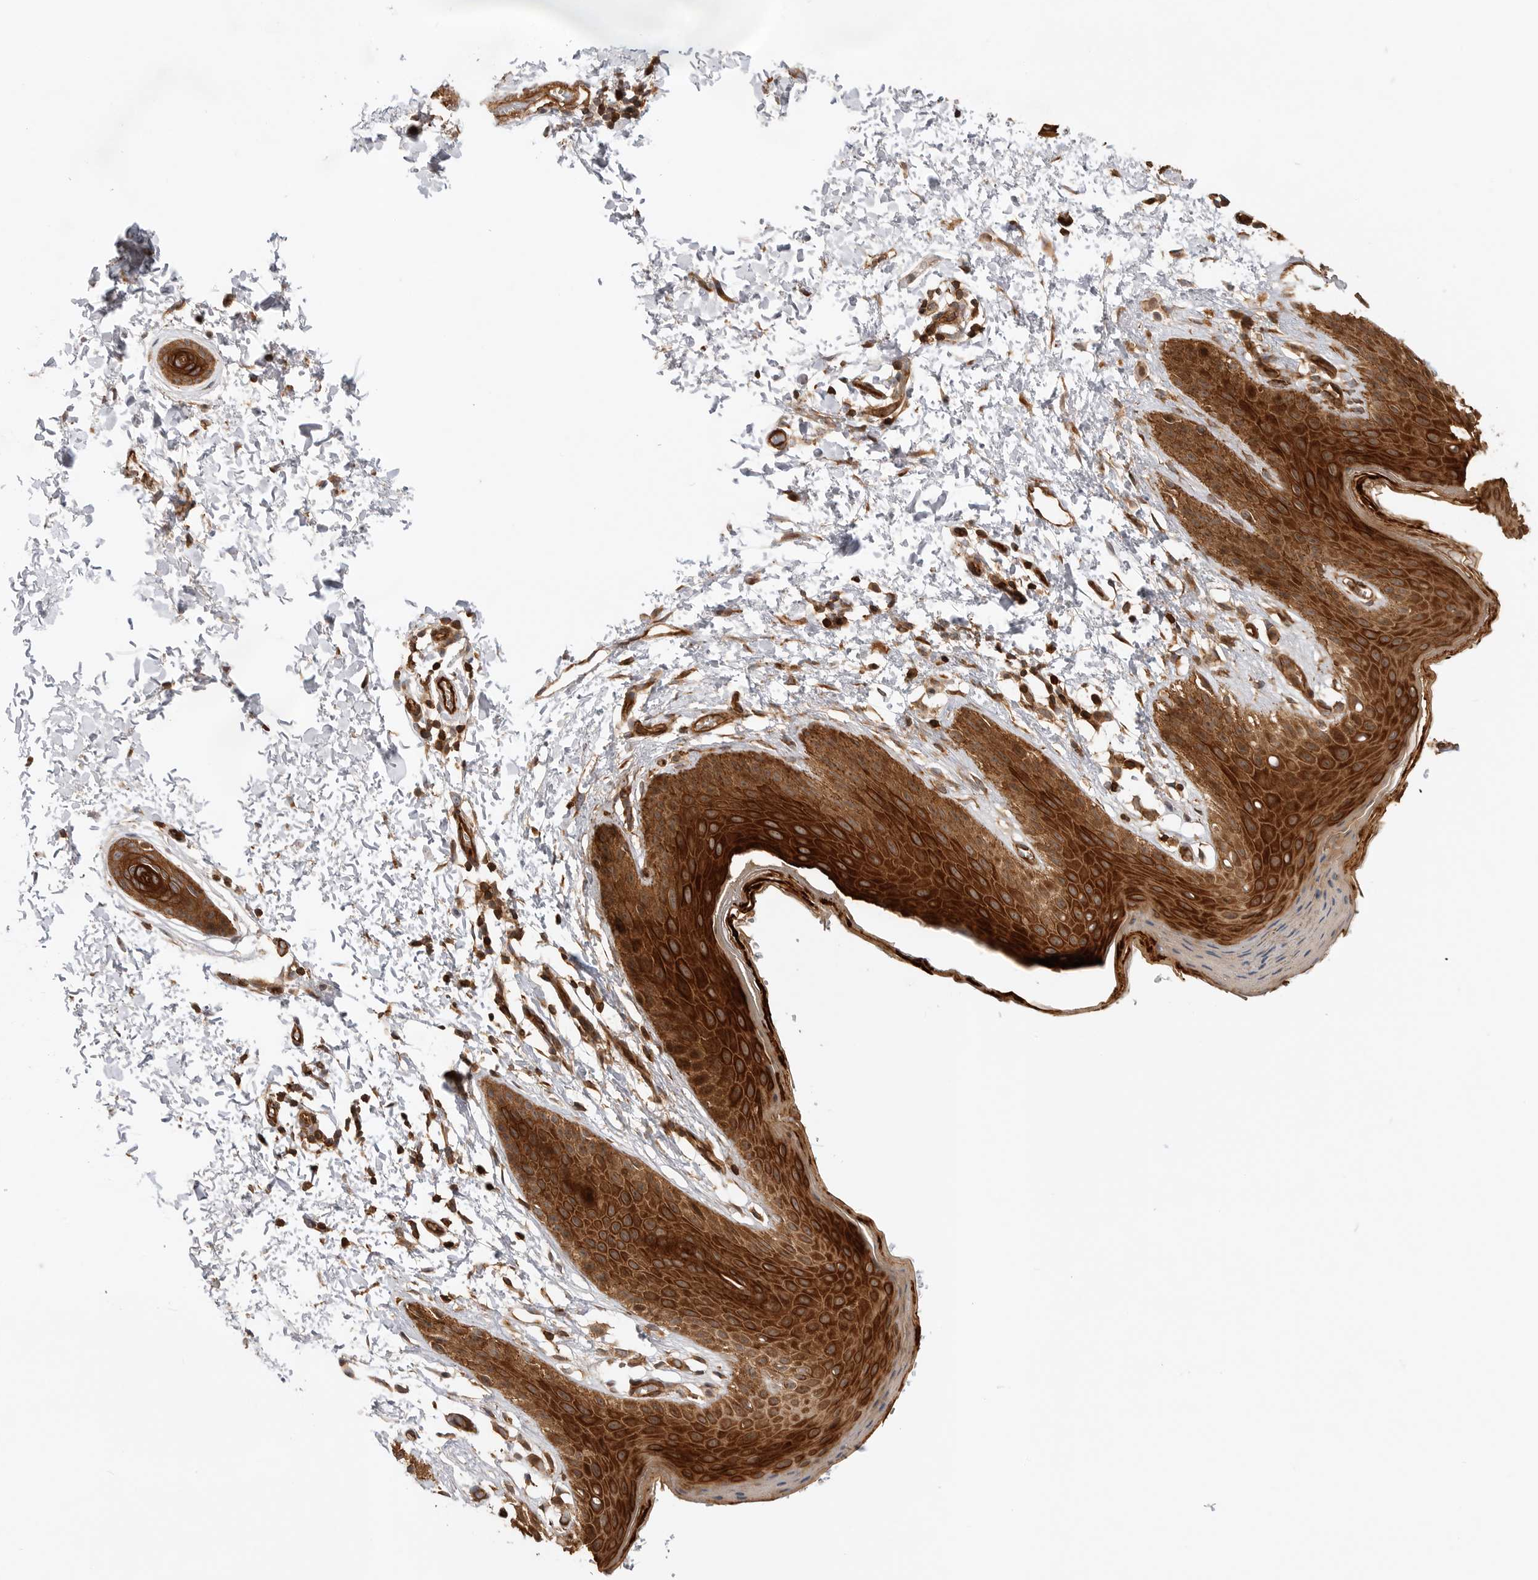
{"staining": {"intensity": "strong", "quantity": ">75%", "location": "cytoplasmic/membranous"}, "tissue": "skin", "cell_type": "Epidermal cells", "image_type": "normal", "snomed": [{"axis": "morphology", "description": "Normal tissue, NOS"}, {"axis": "topography", "description": "Anal"}, {"axis": "topography", "description": "Peripheral nerve tissue"}], "caption": "Immunohistochemical staining of benign human skin displays strong cytoplasmic/membranous protein positivity in about >75% of epidermal cells.", "gene": "GPATCH2", "patient": {"sex": "male", "age": 44}}